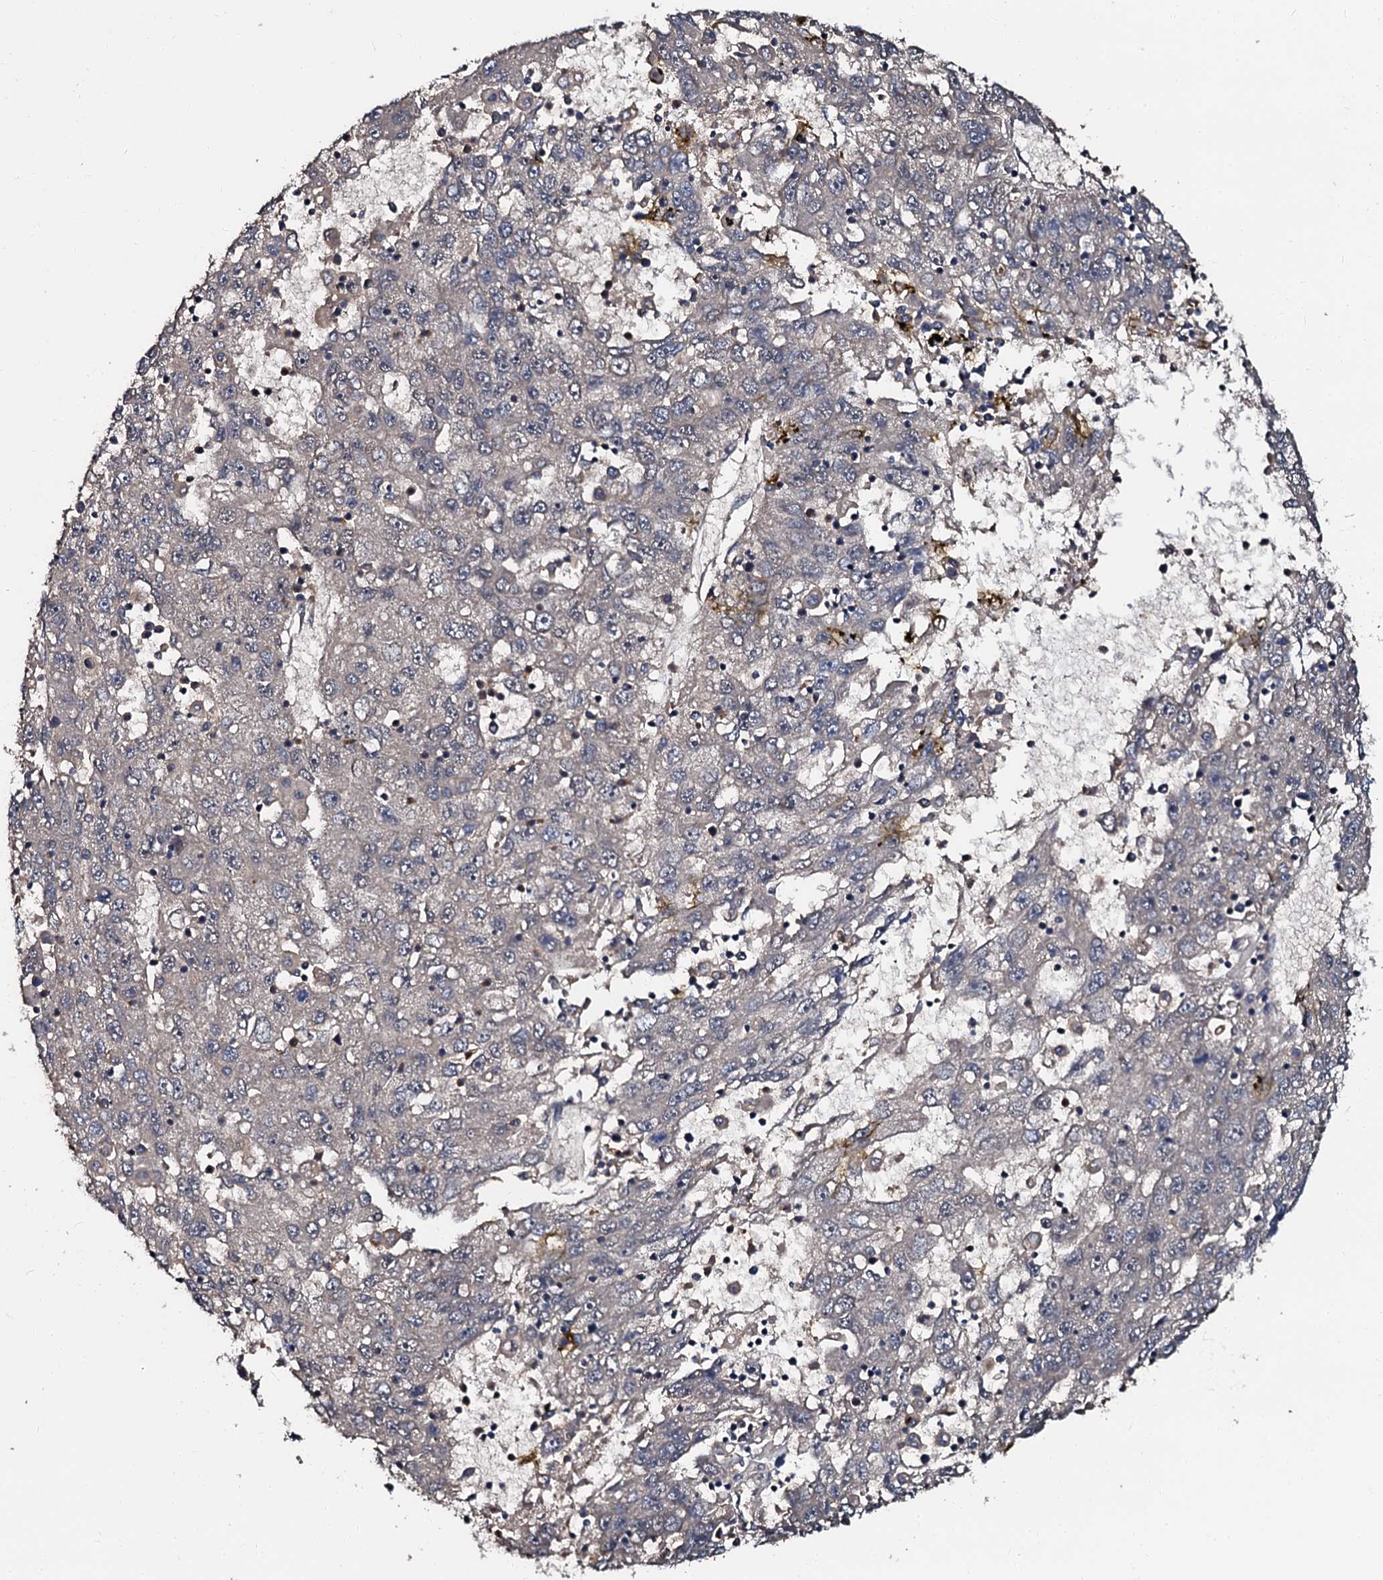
{"staining": {"intensity": "negative", "quantity": "none", "location": "none"}, "tissue": "liver cancer", "cell_type": "Tumor cells", "image_type": "cancer", "snomed": [{"axis": "morphology", "description": "Carcinoma, Hepatocellular, NOS"}, {"axis": "topography", "description": "Liver"}], "caption": "Immunohistochemistry of human liver hepatocellular carcinoma reveals no expression in tumor cells.", "gene": "N4BP1", "patient": {"sex": "male", "age": 49}}